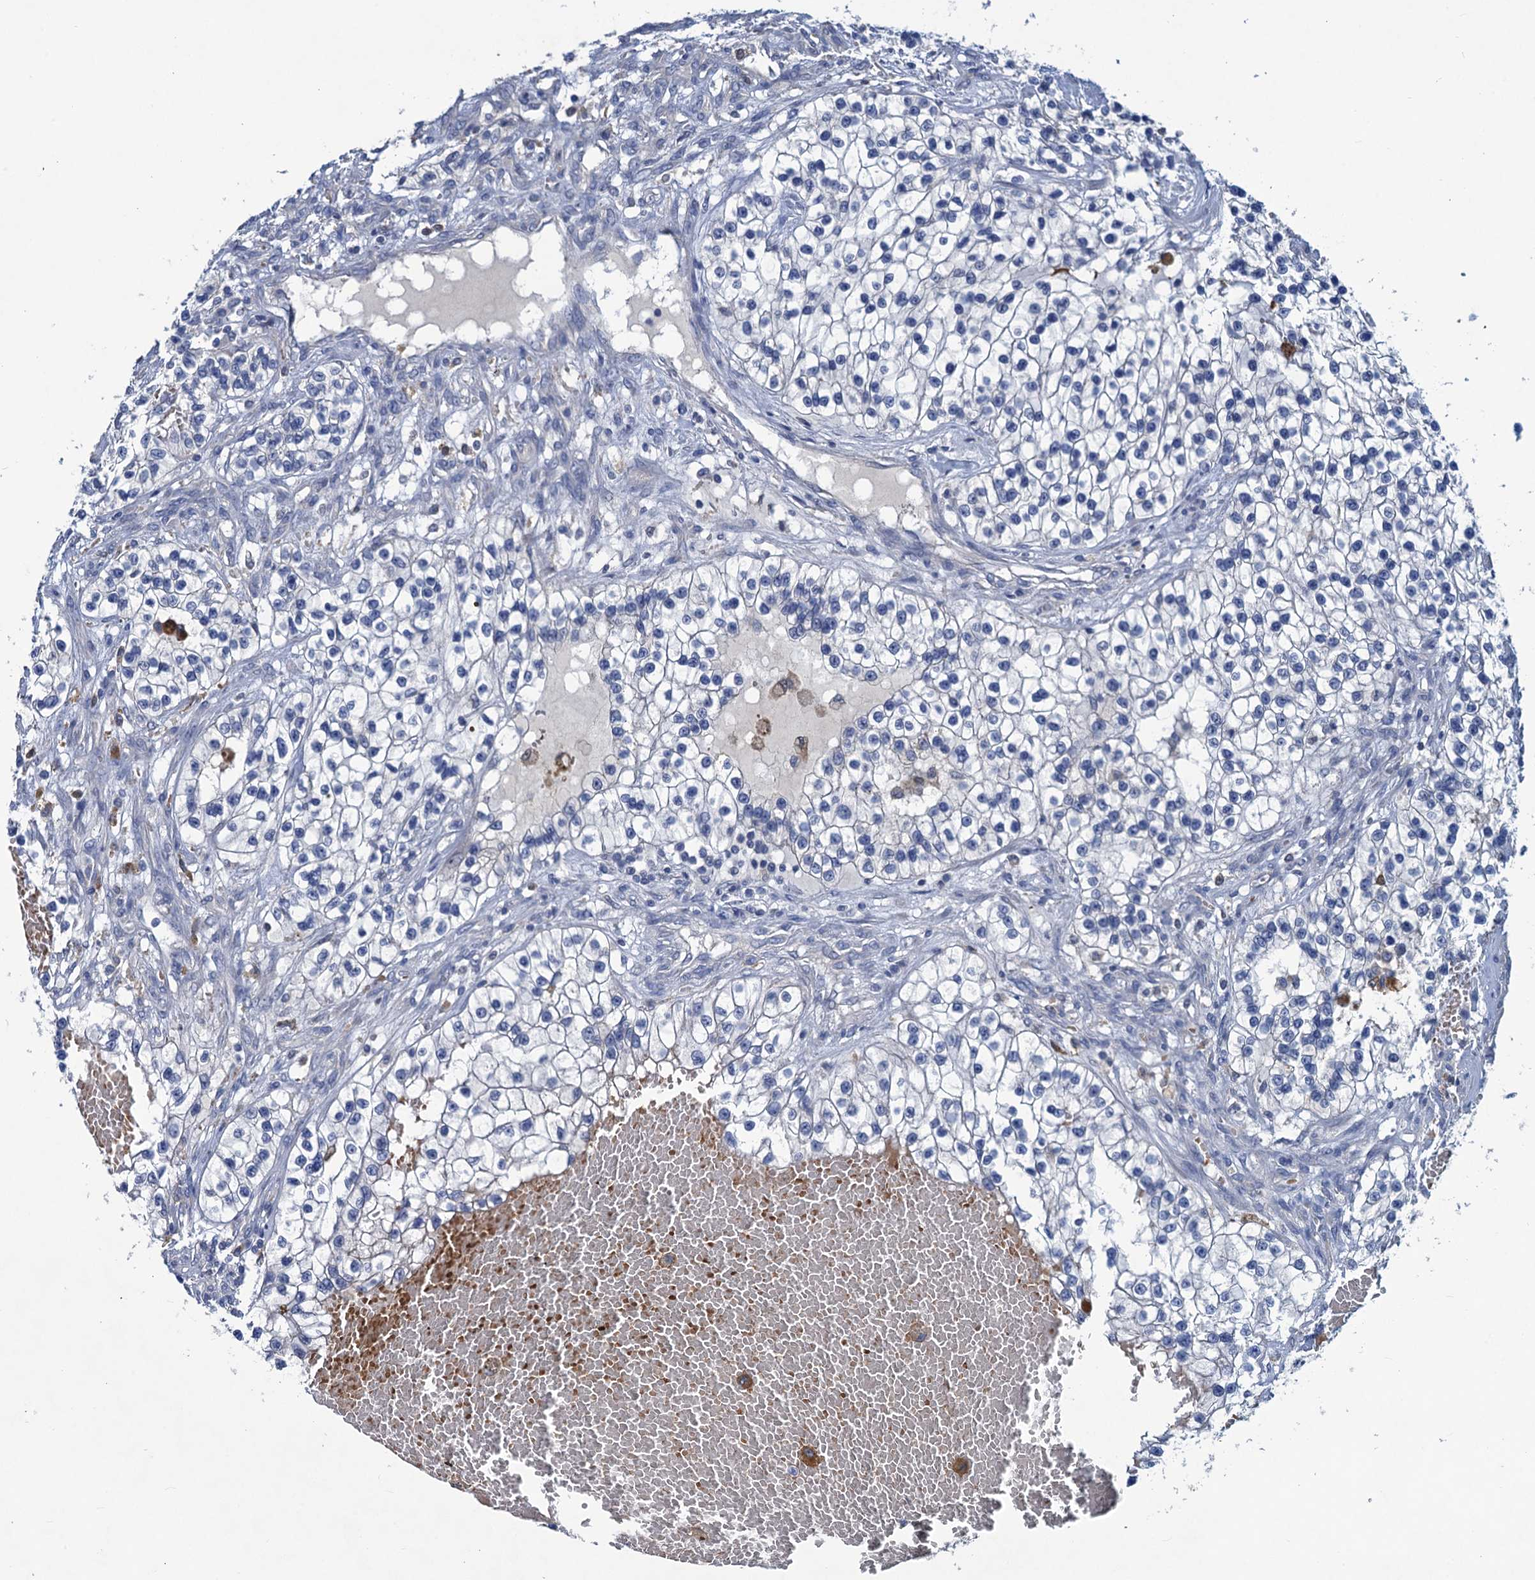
{"staining": {"intensity": "negative", "quantity": "none", "location": "none"}, "tissue": "renal cancer", "cell_type": "Tumor cells", "image_type": "cancer", "snomed": [{"axis": "morphology", "description": "Adenocarcinoma, NOS"}, {"axis": "topography", "description": "Kidney"}], "caption": "Immunohistochemistry (IHC) image of neoplastic tissue: human renal adenocarcinoma stained with DAB (3,3'-diaminobenzidine) shows no significant protein positivity in tumor cells.", "gene": "RTKN2", "patient": {"sex": "female", "age": 57}}